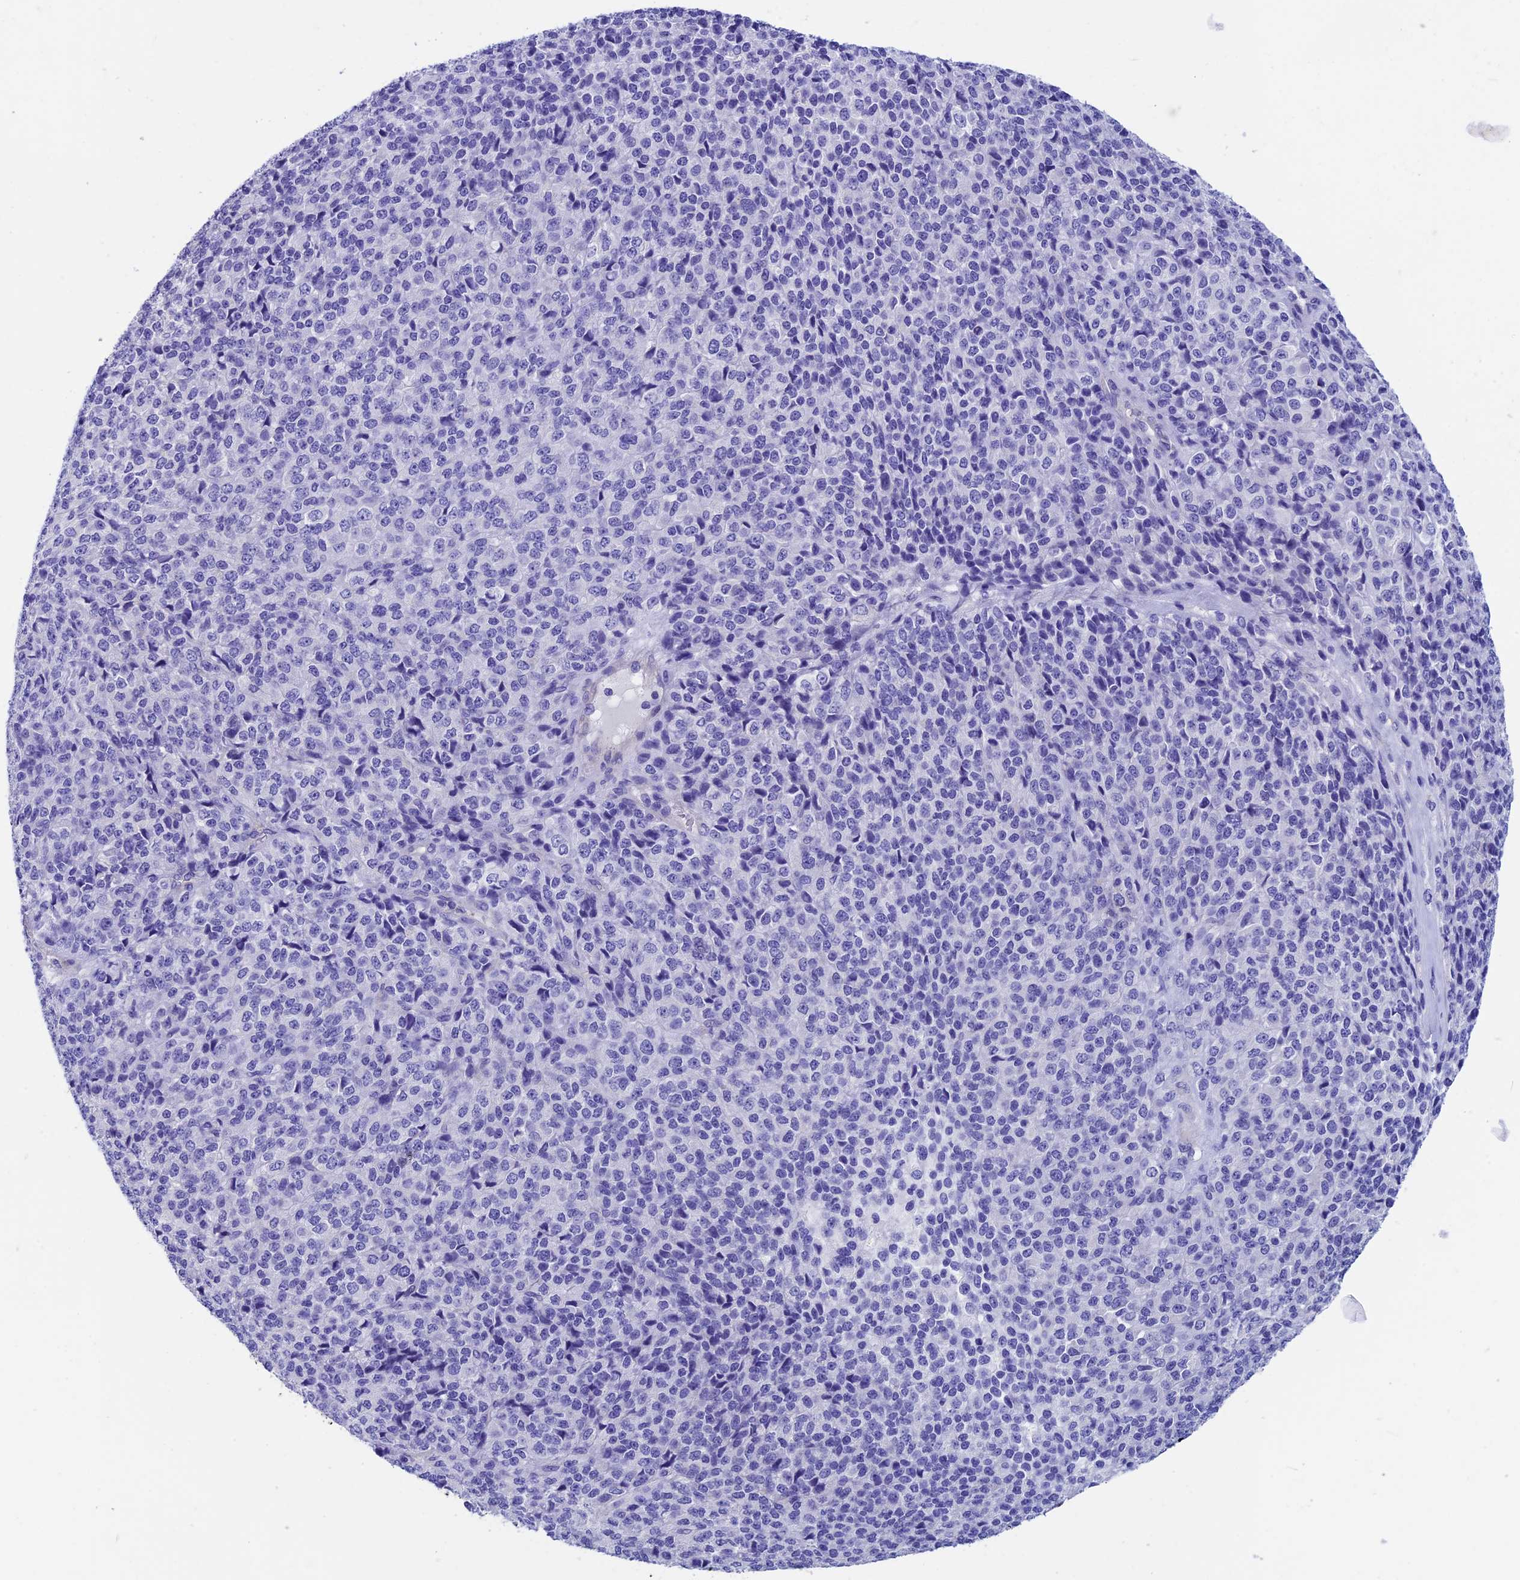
{"staining": {"intensity": "negative", "quantity": "none", "location": "none"}, "tissue": "melanoma", "cell_type": "Tumor cells", "image_type": "cancer", "snomed": [{"axis": "morphology", "description": "Malignant melanoma, Metastatic site"}, {"axis": "topography", "description": "Brain"}], "caption": "Immunohistochemical staining of melanoma demonstrates no significant expression in tumor cells. (DAB immunohistochemistry (IHC) with hematoxylin counter stain).", "gene": "ADH7", "patient": {"sex": "female", "age": 56}}